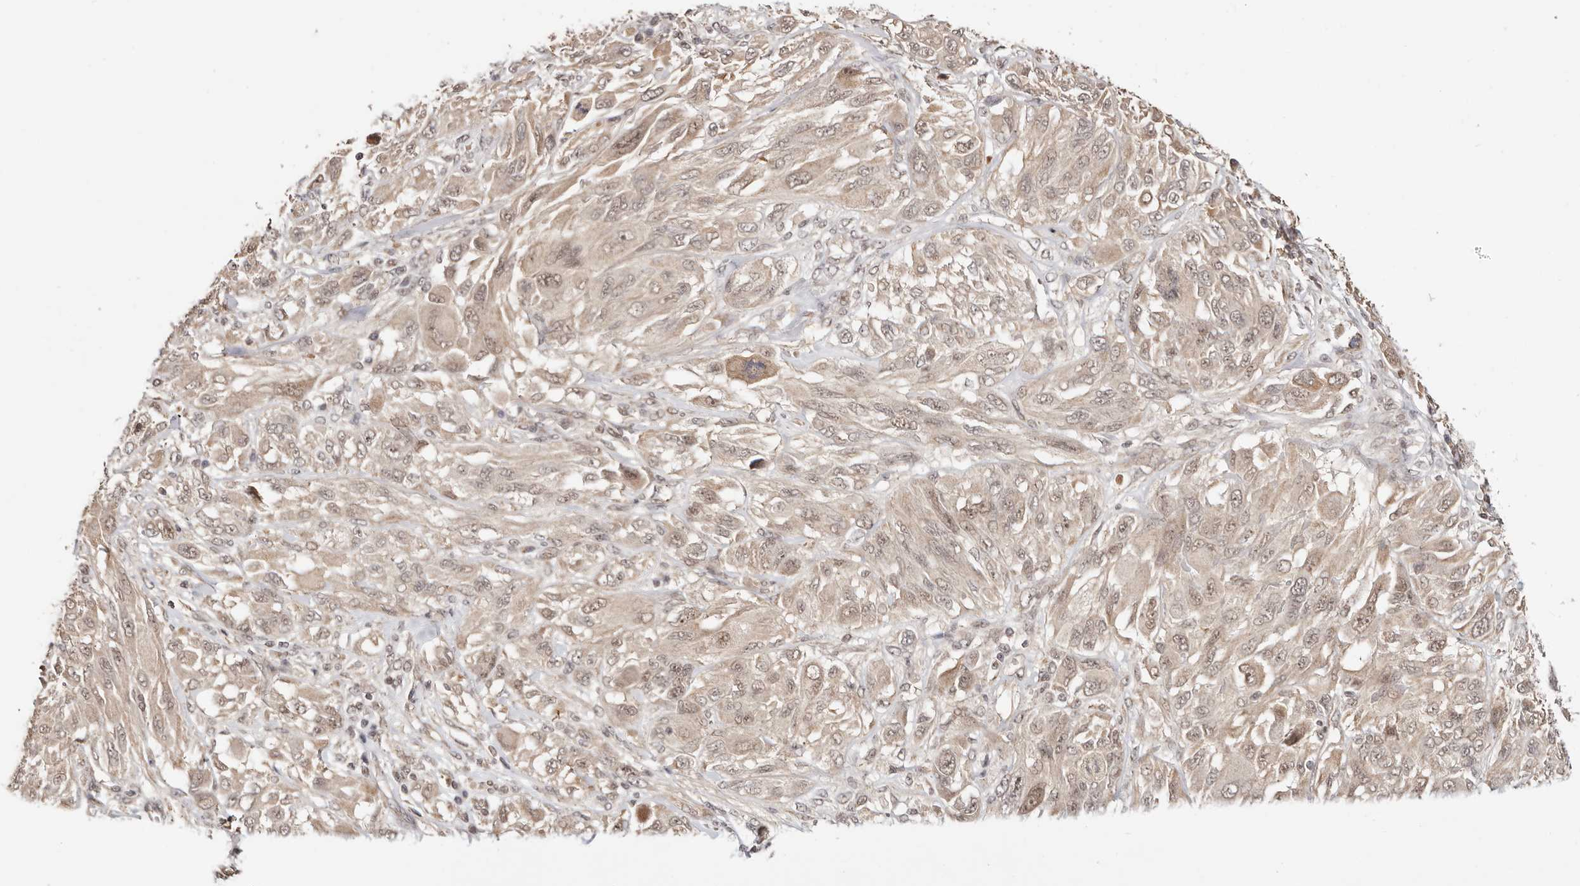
{"staining": {"intensity": "weak", "quantity": ">75%", "location": "cytoplasmic/membranous,nuclear"}, "tissue": "melanoma", "cell_type": "Tumor cells", "image_type": "cancer", "snomed": [{"axis": "morphology", "description": "Malignant melanoma, NOS"}, {"axis": "topography", "description": "Skin"}], "caption": "High-power microscopy captured an IHC micrograph of melanoma, revealing weak cytoplasmic/membranous and nuclear expression in approximately >75% of tumor cells.", "gene": "CTNNBL1", "patient": {"sex": "female", "age": 91}}